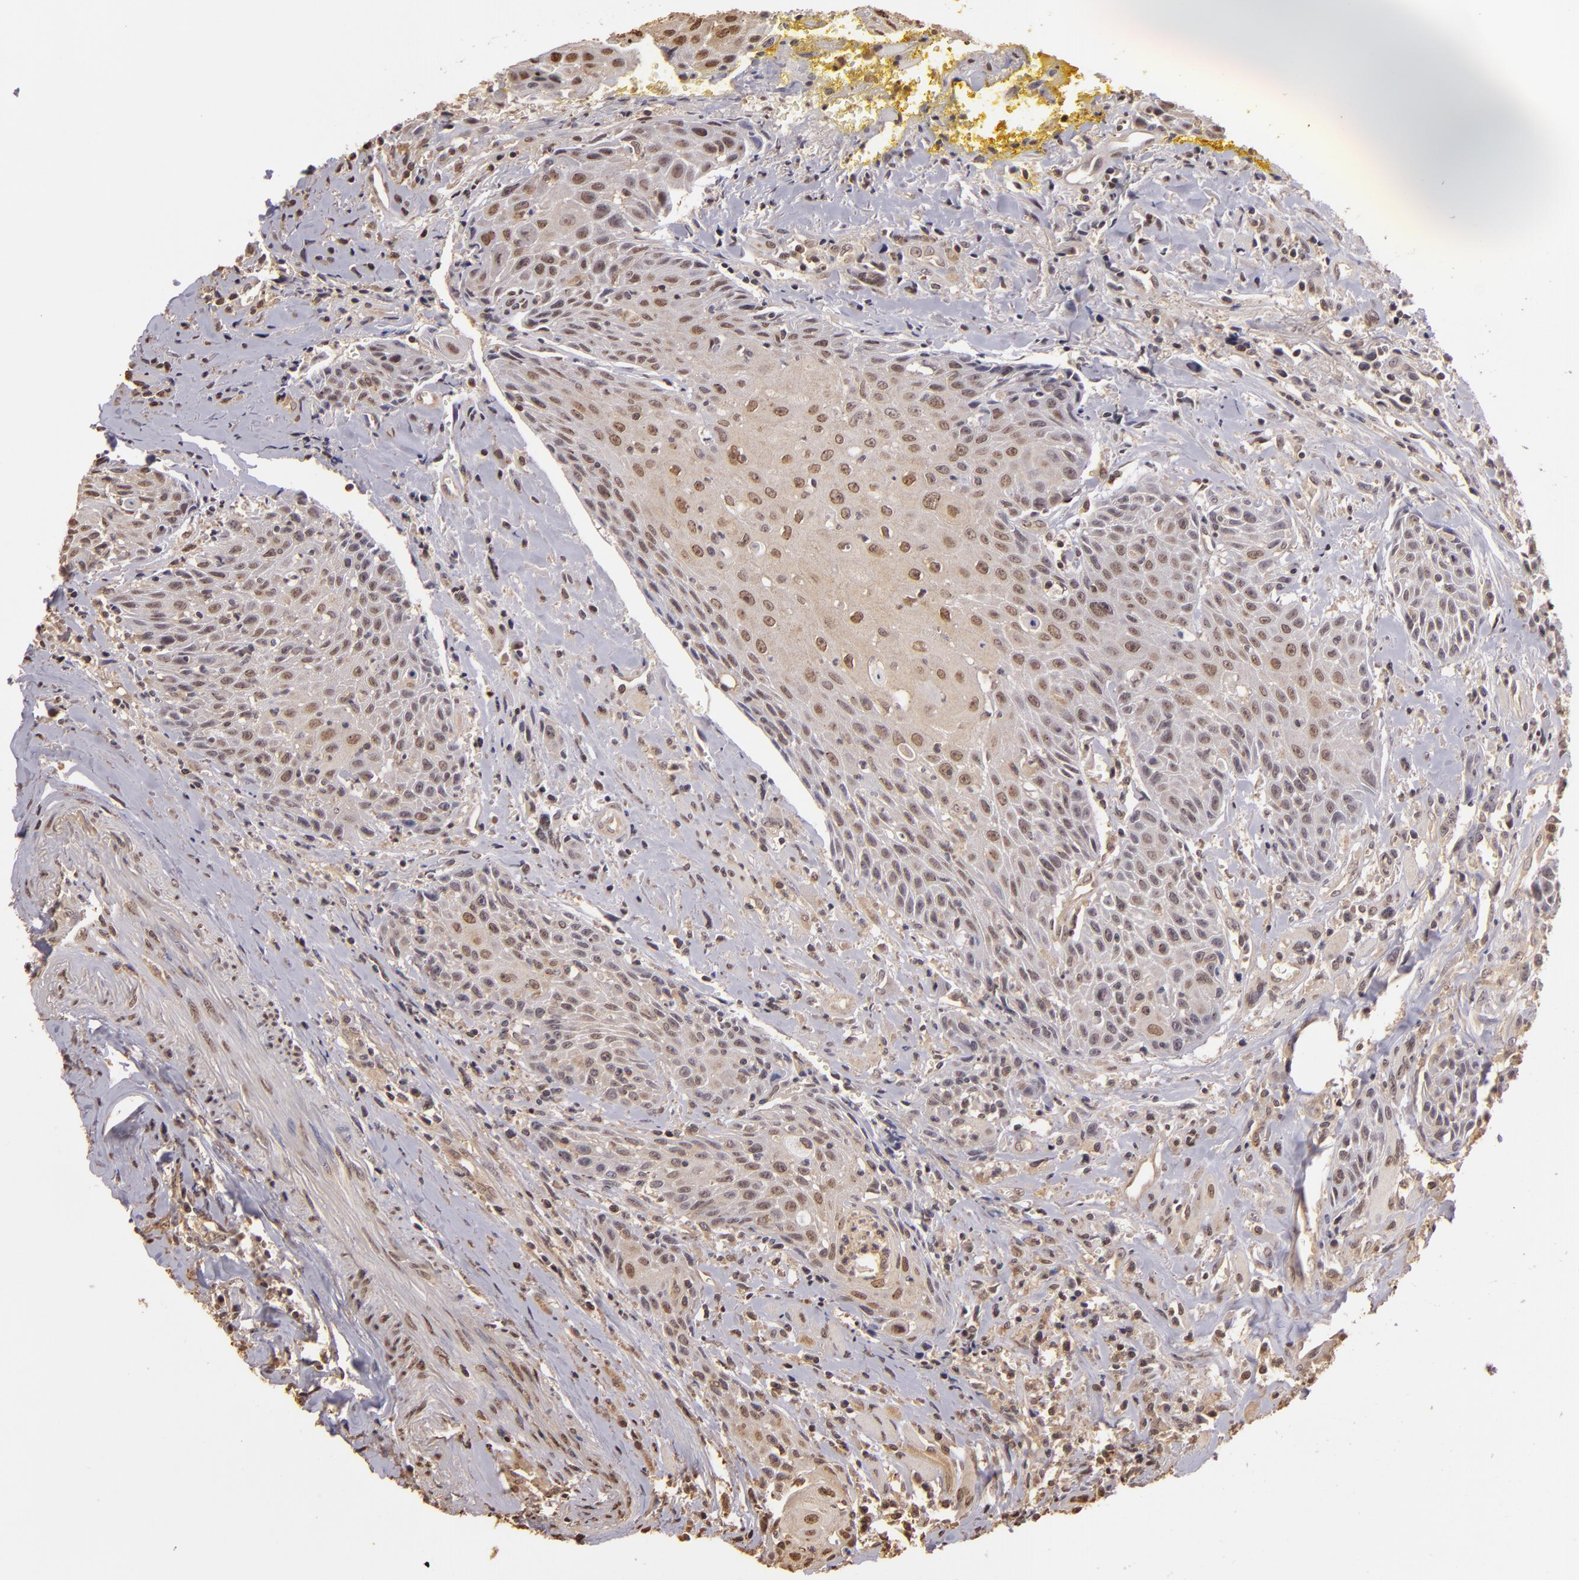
{"staining": {"intensity": "weak", "quantity": ">75%", "location": "cytoplasmic/membranous"}, "tissue": "head and neck cancer", "cell_type": "Tumor cells", "image_type": "cancer", "snomed": [{"axis": "morphology", "description": "Squamous cell carcinoma, NOS"}, {"axis": "topography", "description": "Oral tissue"}, {"axis": "topography", "description": "Head-Neck"}], "caption": "A high-resolution histopathology image shows immunohistochemistry (IHC) staining of squamous cell carcinoma (head and neck), which demonstrates weak cytoplasmic/membranous staining in about >75% of tumor cells.", "gene": "ARPC2", "patient": {"sex": "female", "age": 82}}